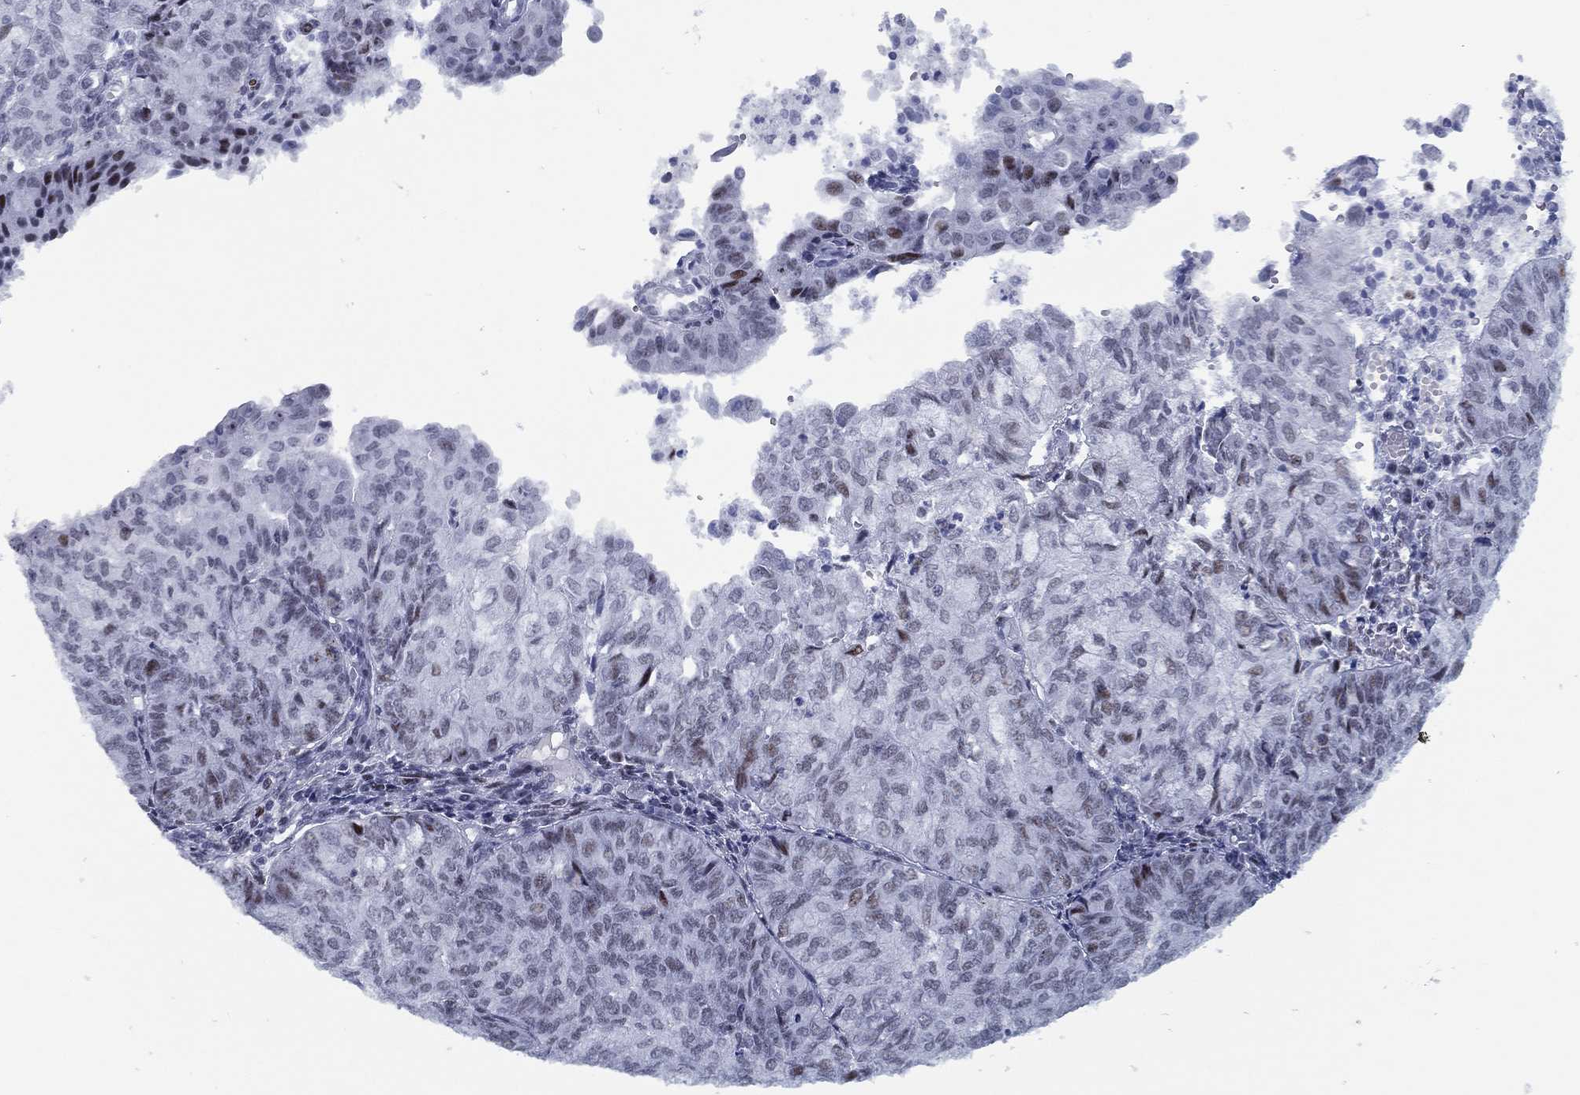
{"staining": {"intensity": "weak", "quantity": "<25%", "location": "nuclear"}, "tissue": "endometrial cancer", "cell_type": "Tumor cells", "image_type": "cancer", "snomed": [{"axis": "morphology", "description": "Adenocarcinoma, NOS"}, {"axis": "topography", "description": "Endometrium"}], "caption": "Immunohistochemical staining of endometrial cancer shows no significant positivity in tumor cells.", "gene": "CYB561D2", "patient": {"sex": "female", "age": 82}}